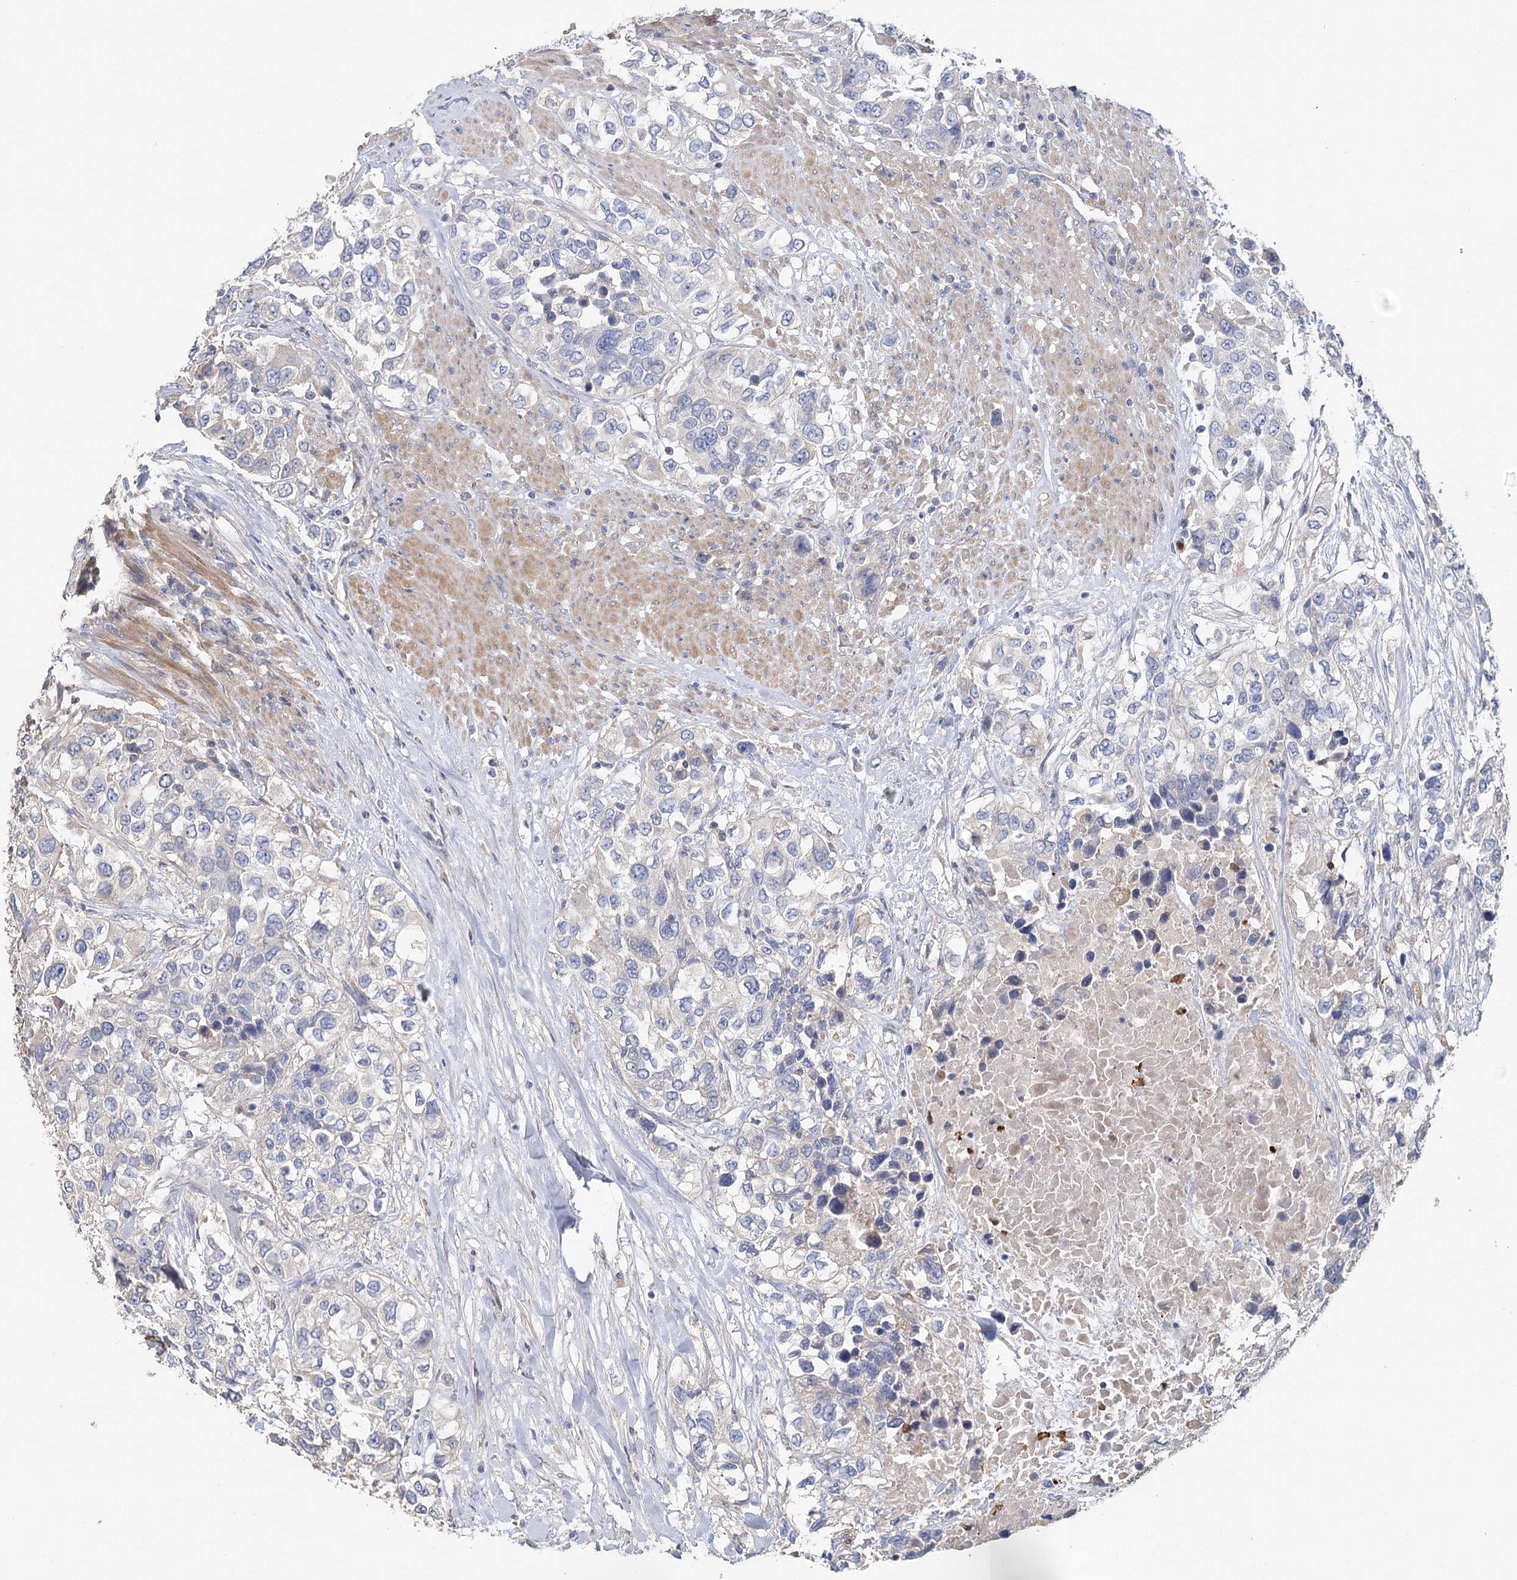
{"staining": {"intensity": "negative", "quantity": "none", "location": "none"}, "tissue": "urothelial cancer", "cell_type": "Tumor cells", "image_type": "cancer", "snomed": [{"axis": "morphology", "description": "Urothelial carcinoma, High grade"}, {"axis": "topography", "description": "Urinary bladder"}], "caption": "Urothelial cancer was stained to show a protein in brown. There is no significant expression in tumor cells. (Stains: DAB (3,3'-diaminobenzidine) IHC with hematoxylin counter stain, Microscopy: brightfield microscopy at high magnification).", "gene": "EPB41L5", "patient": {"sex": "female", "age": 80}}